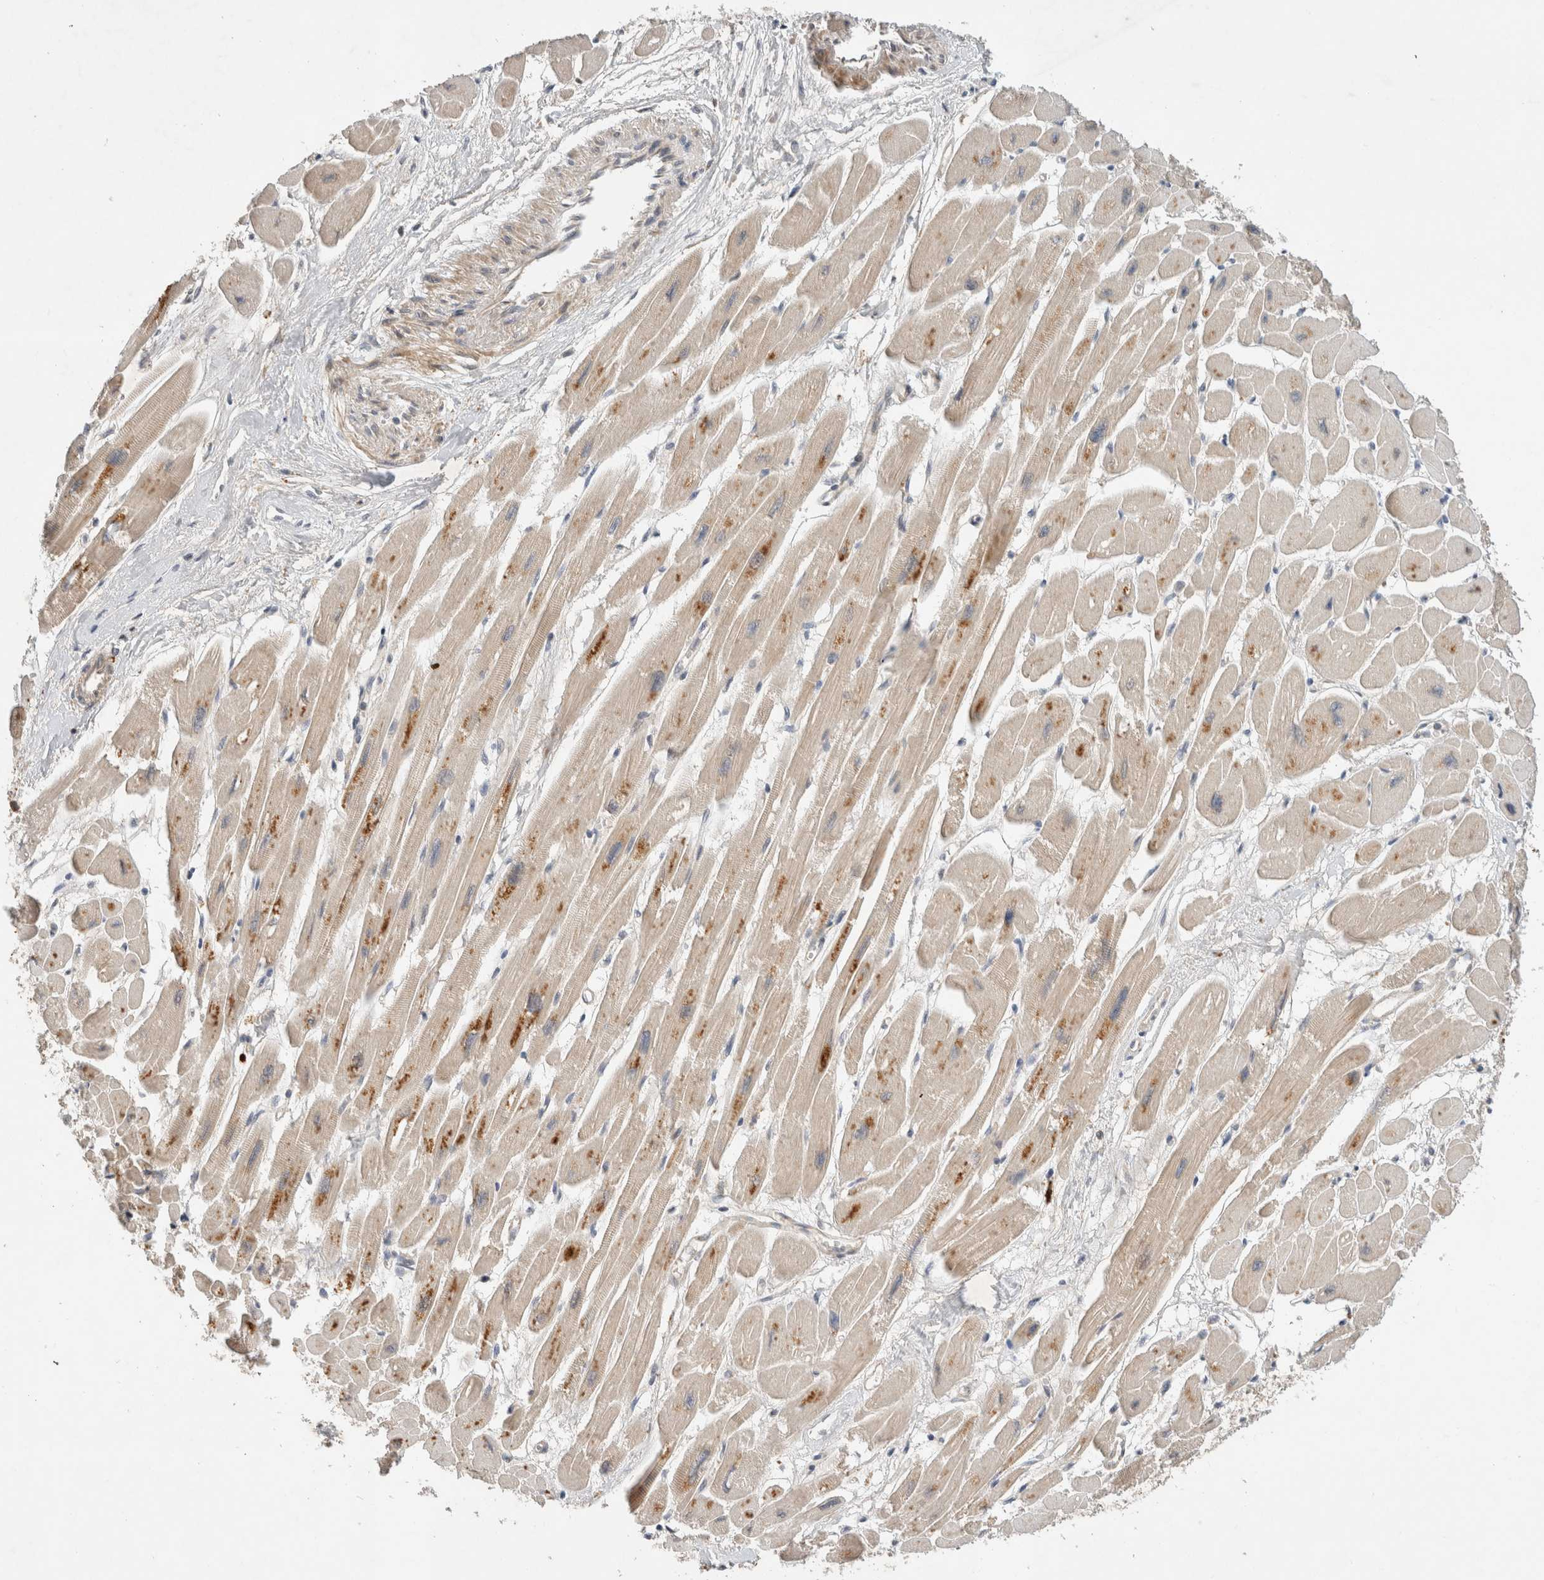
{"staining": {"intensity": "moderate", "quantity": ">75%", "location": "cytoplasmic/membranous"}, "tissue": "heart muscle", "cell_type": "Cardiomyocytes", "image_type": "normal", "snomed": [{"axis": "morphology", "description": "Normal tissue, NOS"}, {"axis": "topography", "description": "Heart"}], "caption": "Moderate cytoplasmic/membranous protein staining is present in approximately >75% of cardiomyocytes in heart muscle.", "gene": "ARMC9", "patient": {"sex": "female", "age": 54}}